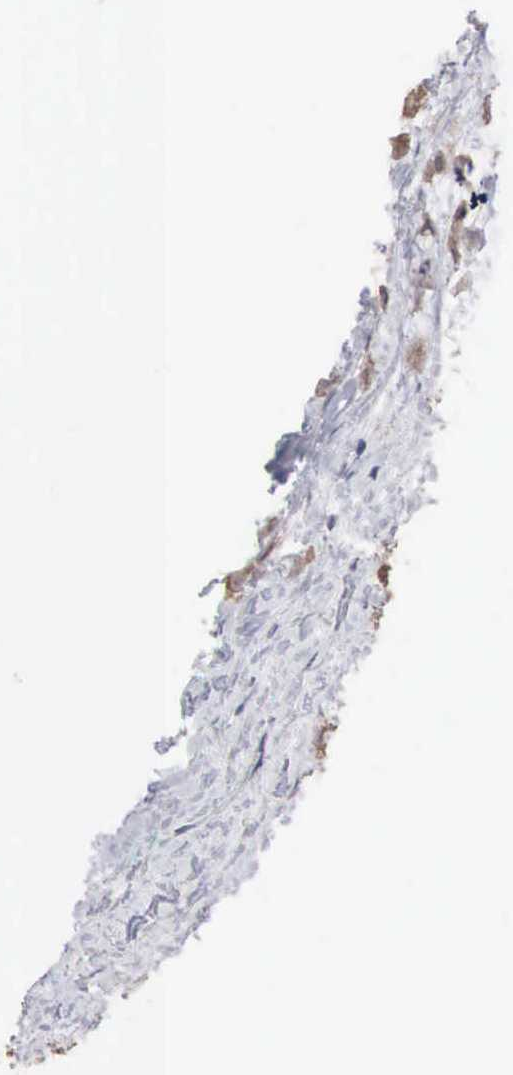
{"staining": {"intensity": "moderate", "quantity": ">75%", "location": "cytoplasmic/membranous"}, "tissue": "breast cancer", "cell_type": "Tumor cells", "image_type": "cancer", "snomed": [{"axis": "morphology", "description": "Lobular carcinoma"}, {"axis": "topography", "description": "Breast"}], "caption": "Immunohistochemistry (IHC) (DAB (3,3'-diaminobenzidine)) staining of lobular carcinoma (breast) displays moderate cytoplasmic/membranous protein expression in about >75% of tumor cells.", "gene": "INF2", "patient": {"sex": "female", "age": 85}}